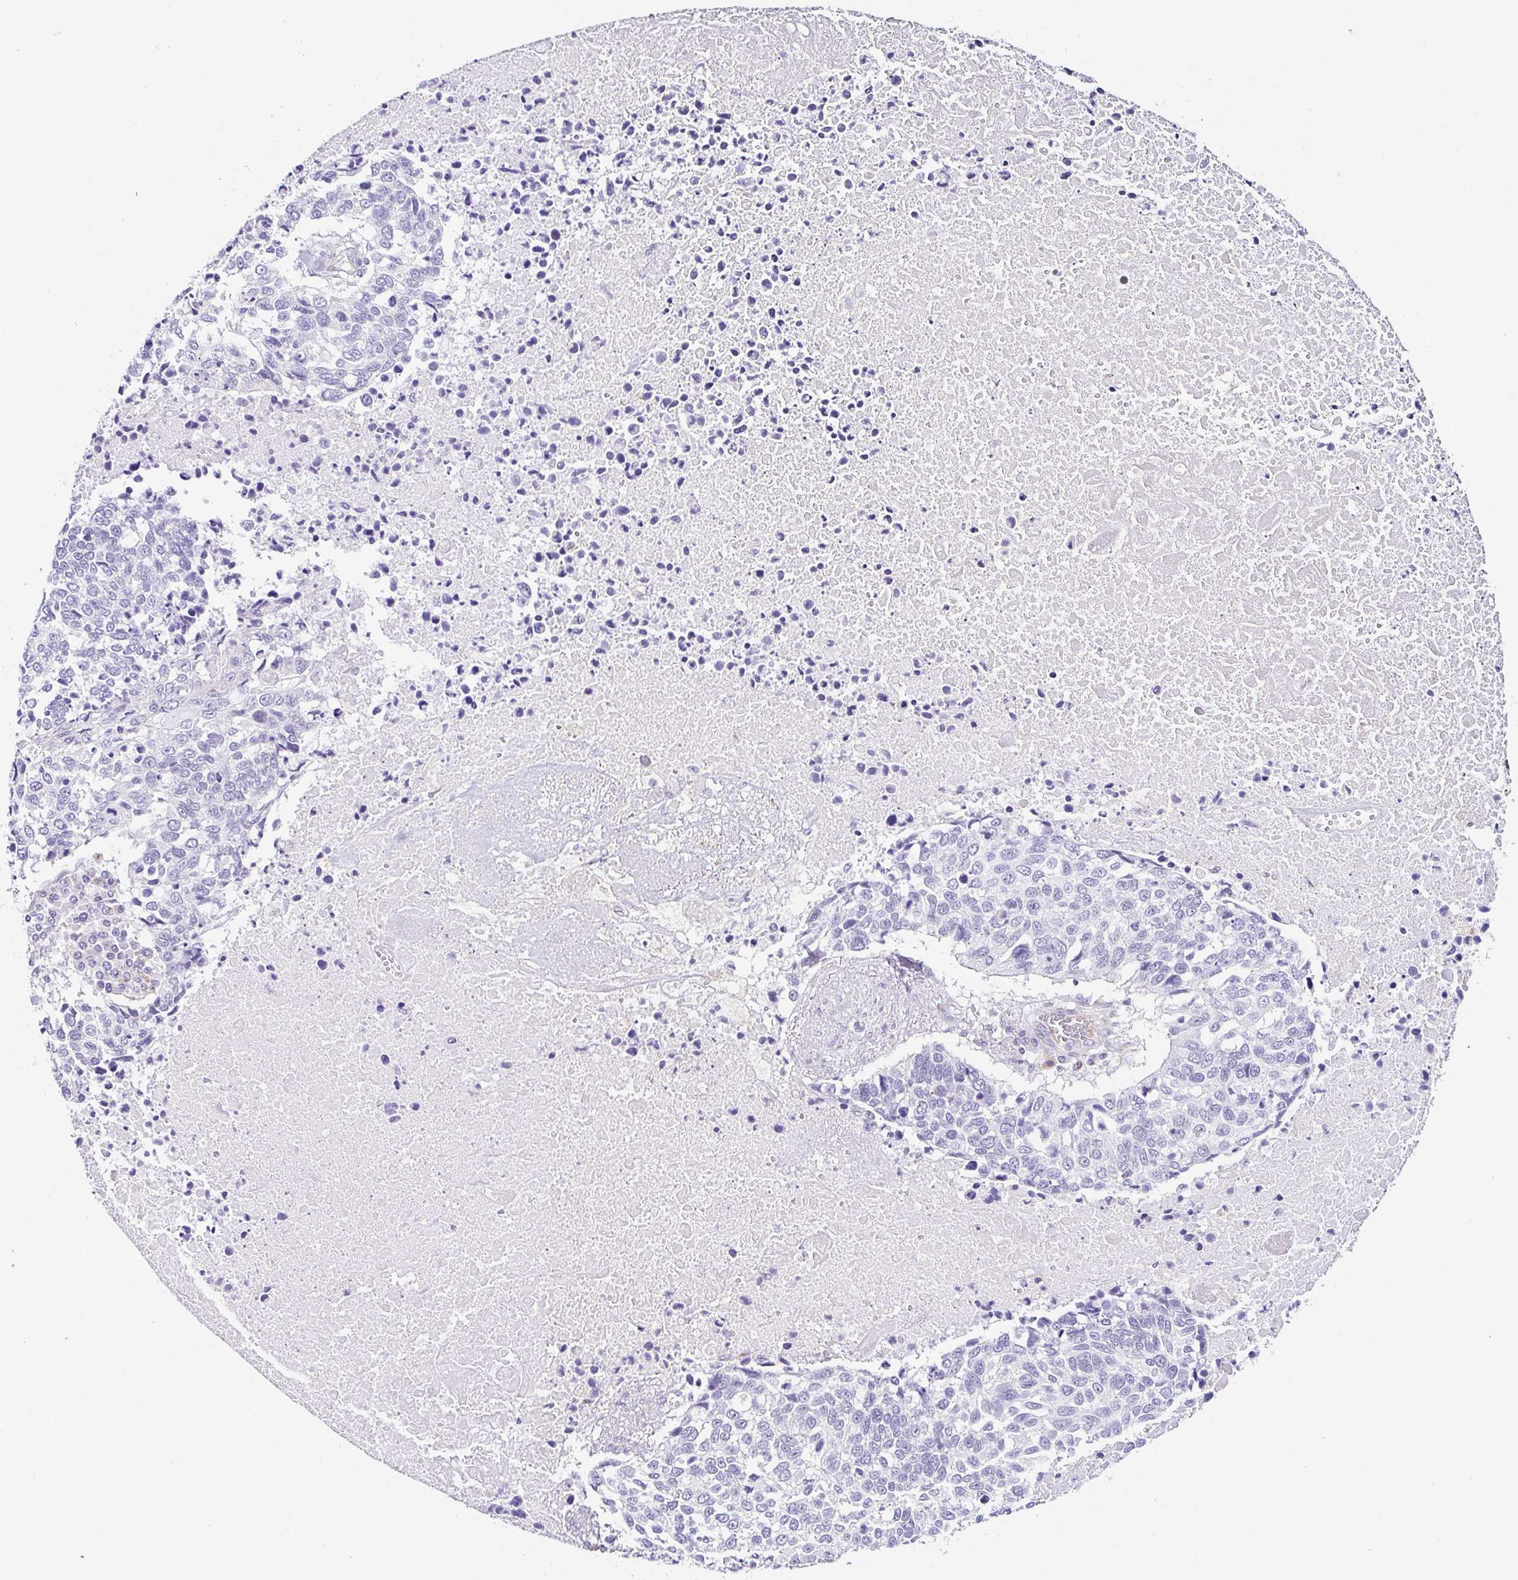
{"staining": {"intensity": "negative", "quantity": "none", "location": "none"}, "tissue": "lung cancer", "cell_type": "Tumor cells", "image_type": "cancer", "snomed": [{"axis": "morphology", "description": "Squamous cell carcinoma, NOS"}, {"axis": "topography", "description": "Lung"}], "caption": "Protein analysis of lung cancer shows no significant staining in tumor cells.", "gene": "DKK4", "patient": {"sex": "male", "age": 62}}